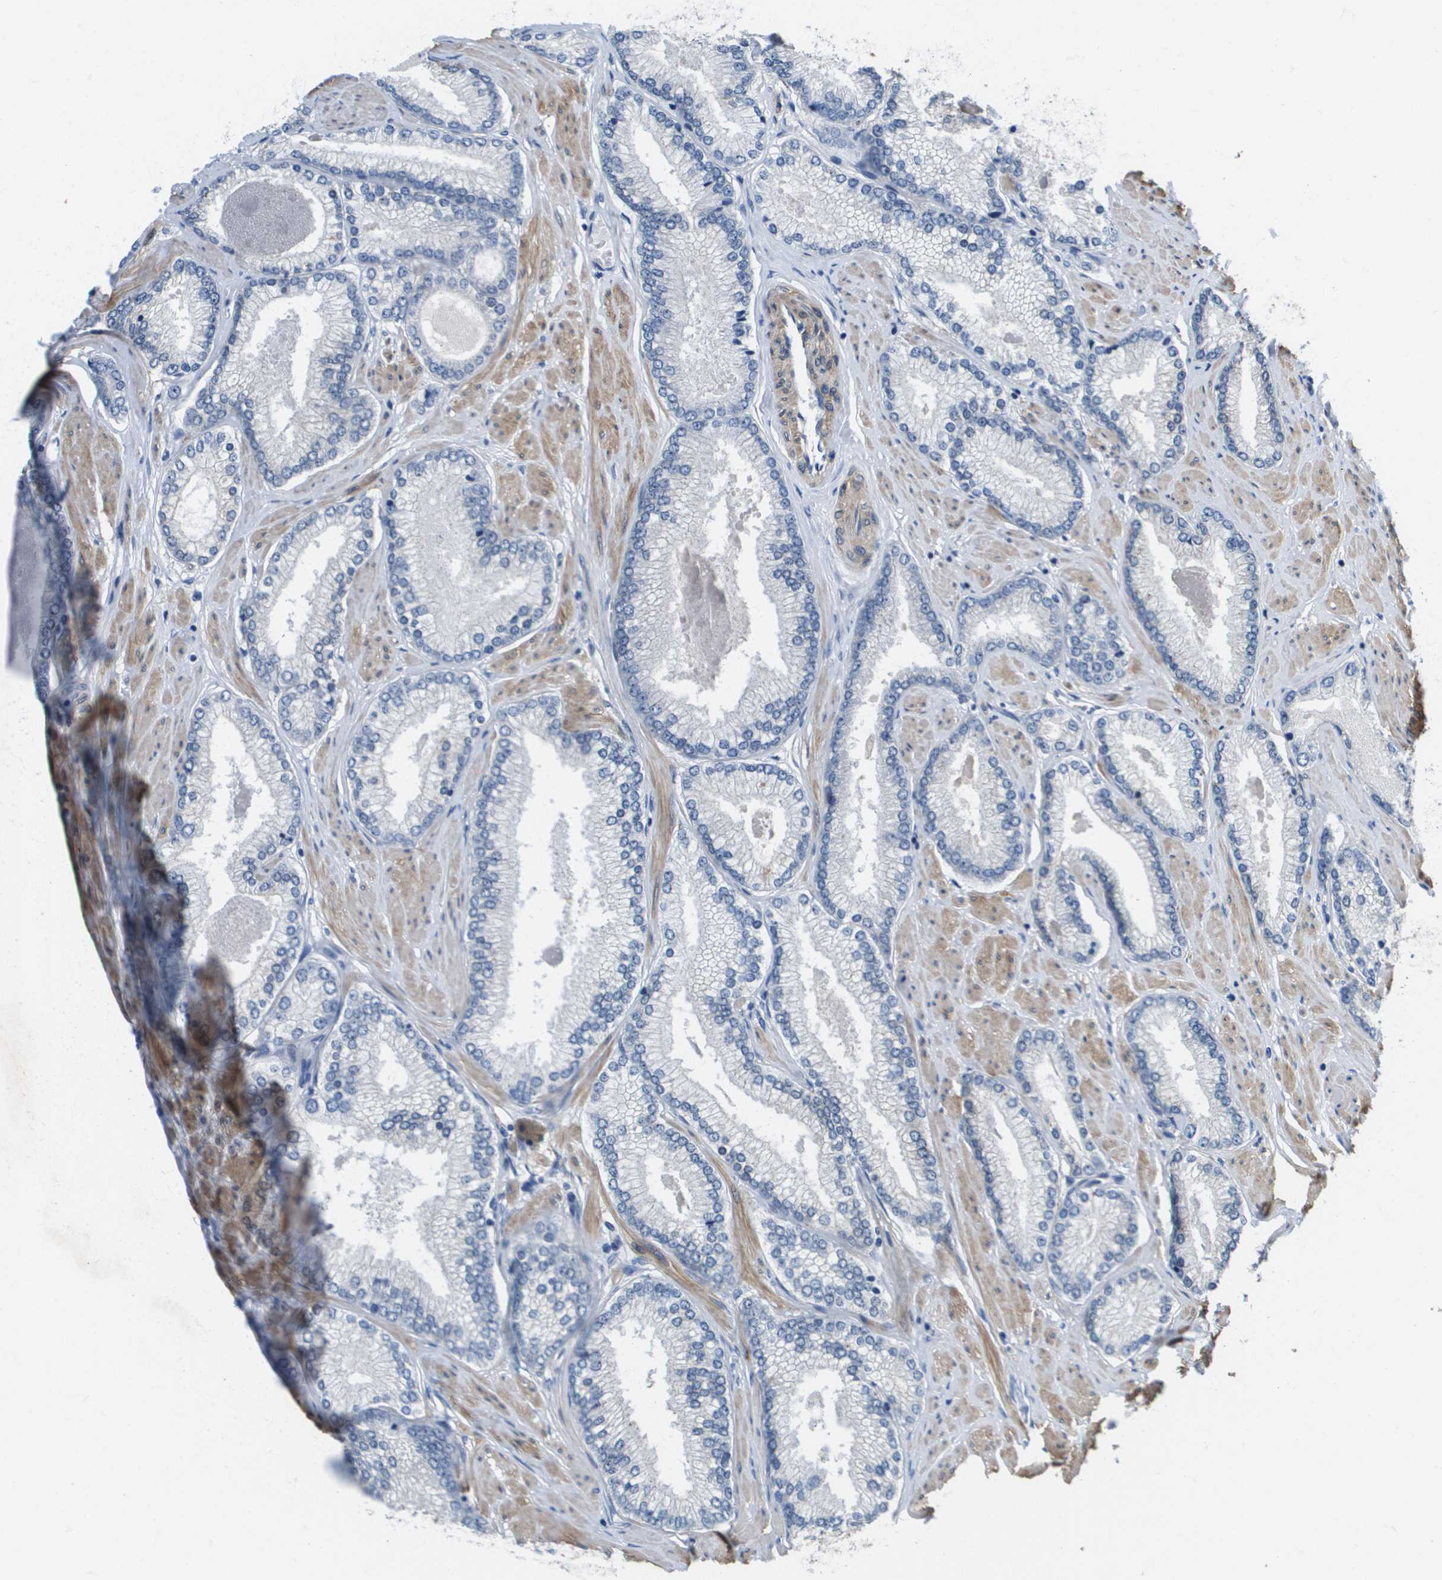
{"staining": {"intensity": "negative", "quantity": "none", "location": "none"}, "tissue": "prostate cancer", "cell_type": "Tumor cells", "image_type": "cancer", "snomed": [{"axis": "morphology", "description": "Adenocarcinoma, High grade"}, {"axis": "topography", "description": "Prostate"}], "caption": "Human prostate cancer (high-grade adenocarcinoma) stained for a protein using IHC demonstrates no staining in tumor cells.", "gene": "LPP", "patient": {"sex": "male", "age": 61}}